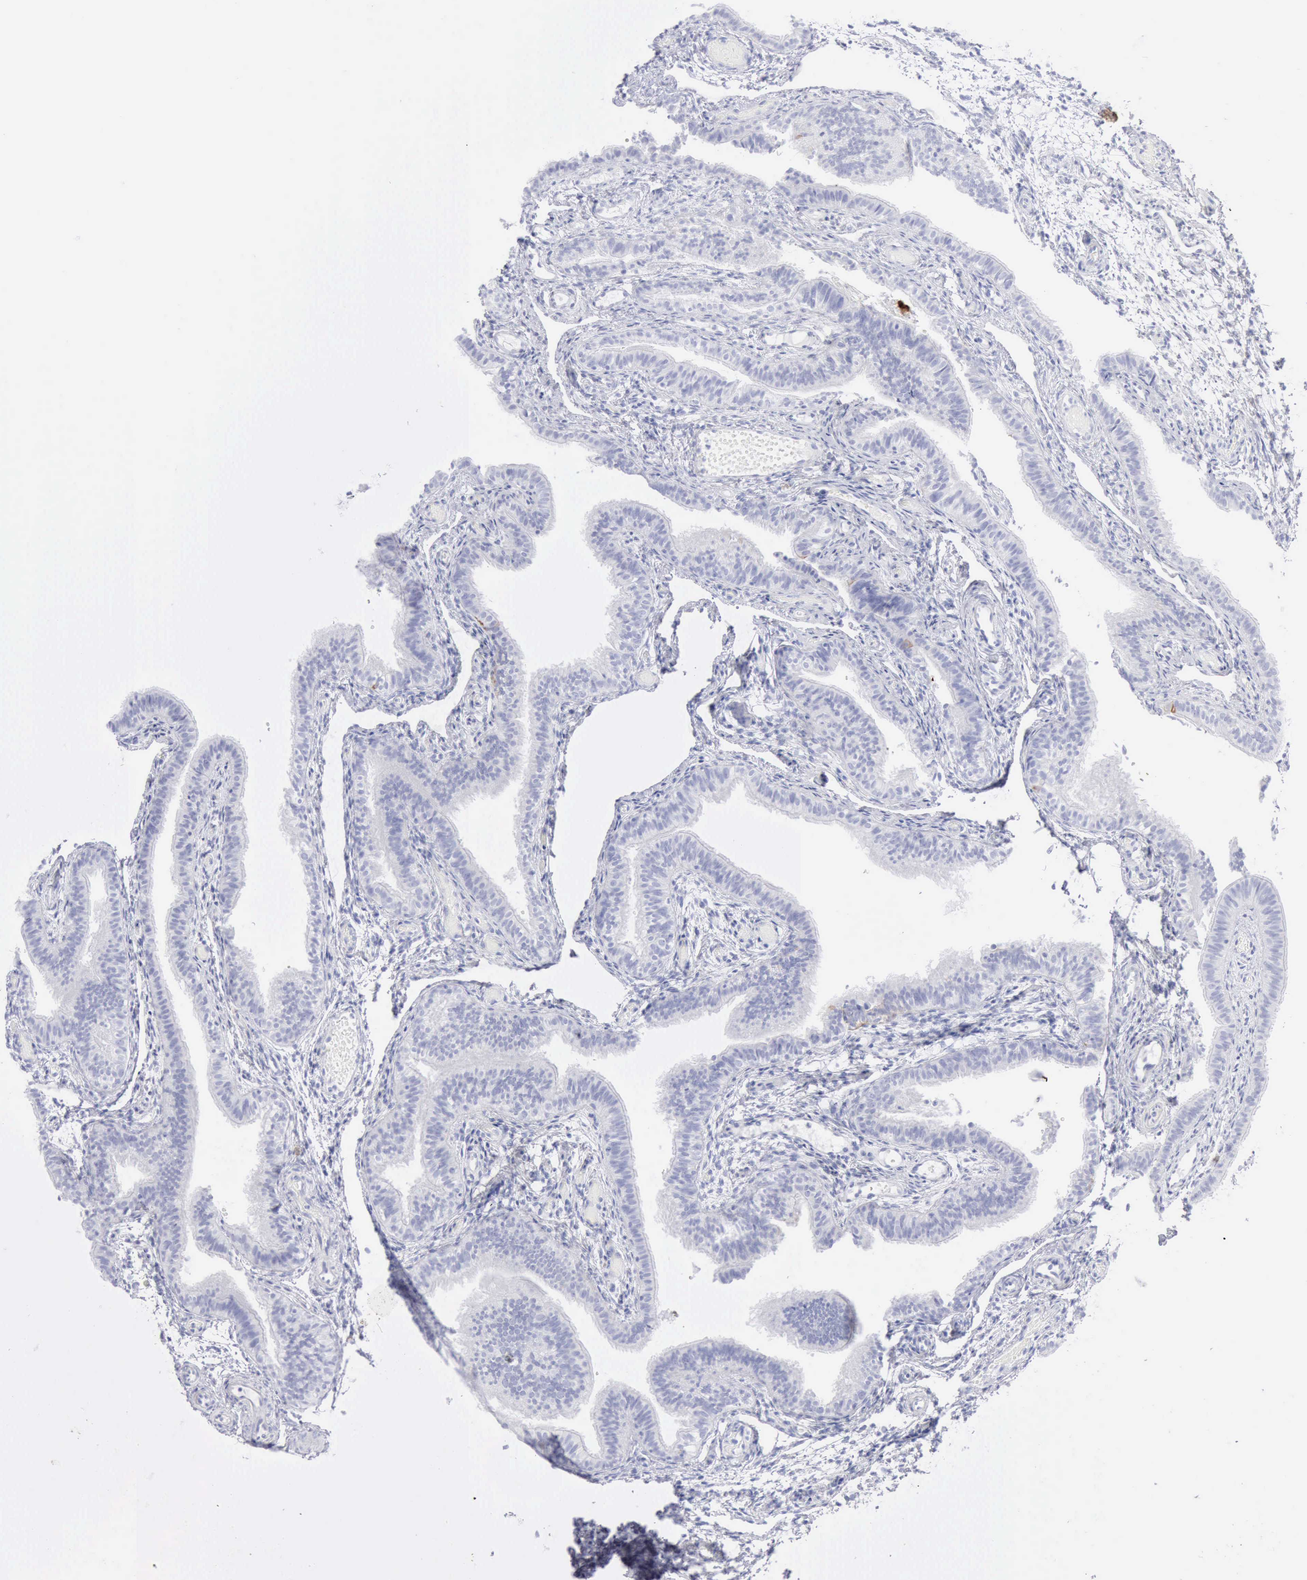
{"staining": {"intensity": "negative", "quantity": "none", "location": "none"}, "tissue": "fallopian tube", "cell_type": "Glandular cells", "image_type": "normal", "snomed": [{"axis": "morphology", "description": "Normal tissue, NOS"}, {"axis": "morphology", "description": "Dermoid, NOS"}, {"axis": "topography", "description": "Fallopian tube"}], "caption": "The image exhibits no staining of glandular cells in unremarkable fallopian tube. Nuclei are stained in blue.", "gene": "KRT5", "patient": {"sex": "female", "age": 33}}